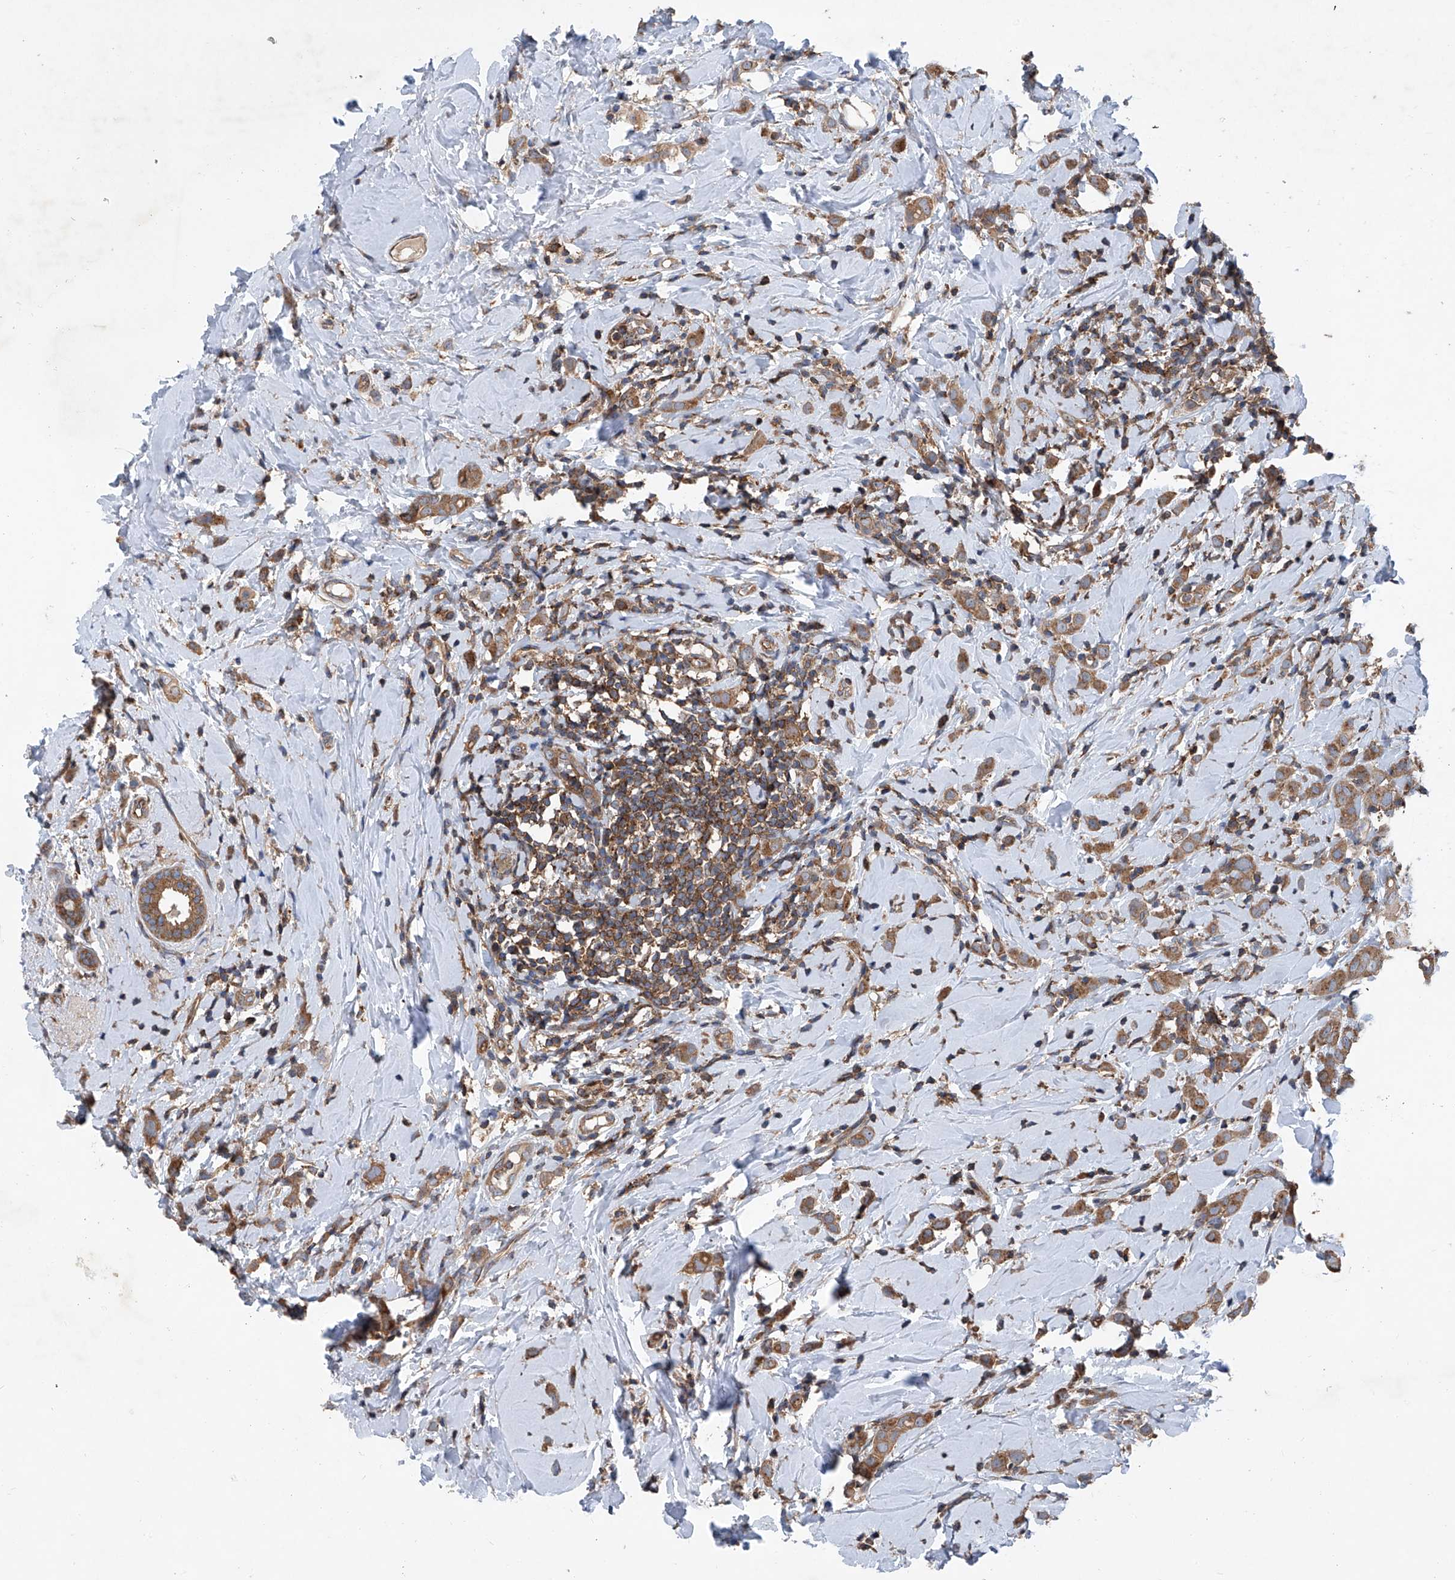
{"staining": {"intensity": "moderate", "quantity": ">75%", "location": "cytoplasmic/membranous"}, "tissue": "breast cancer", "cell_type": "Tumor cells", "image_type": "cancer", "snomed": [{"axis": "morphology", "description": "Lobular carcinoma"}, {"axis": "topography", "description": "Breast"}], "caption": "Immunohistochemistry (DAB) staining of breast cancer shows moderate cytoplasmic/membranous protein positivity in approximately >75% of tumor cells.", "gene": "SMAP1", "patient": {"sex": "female", "age": 47}}